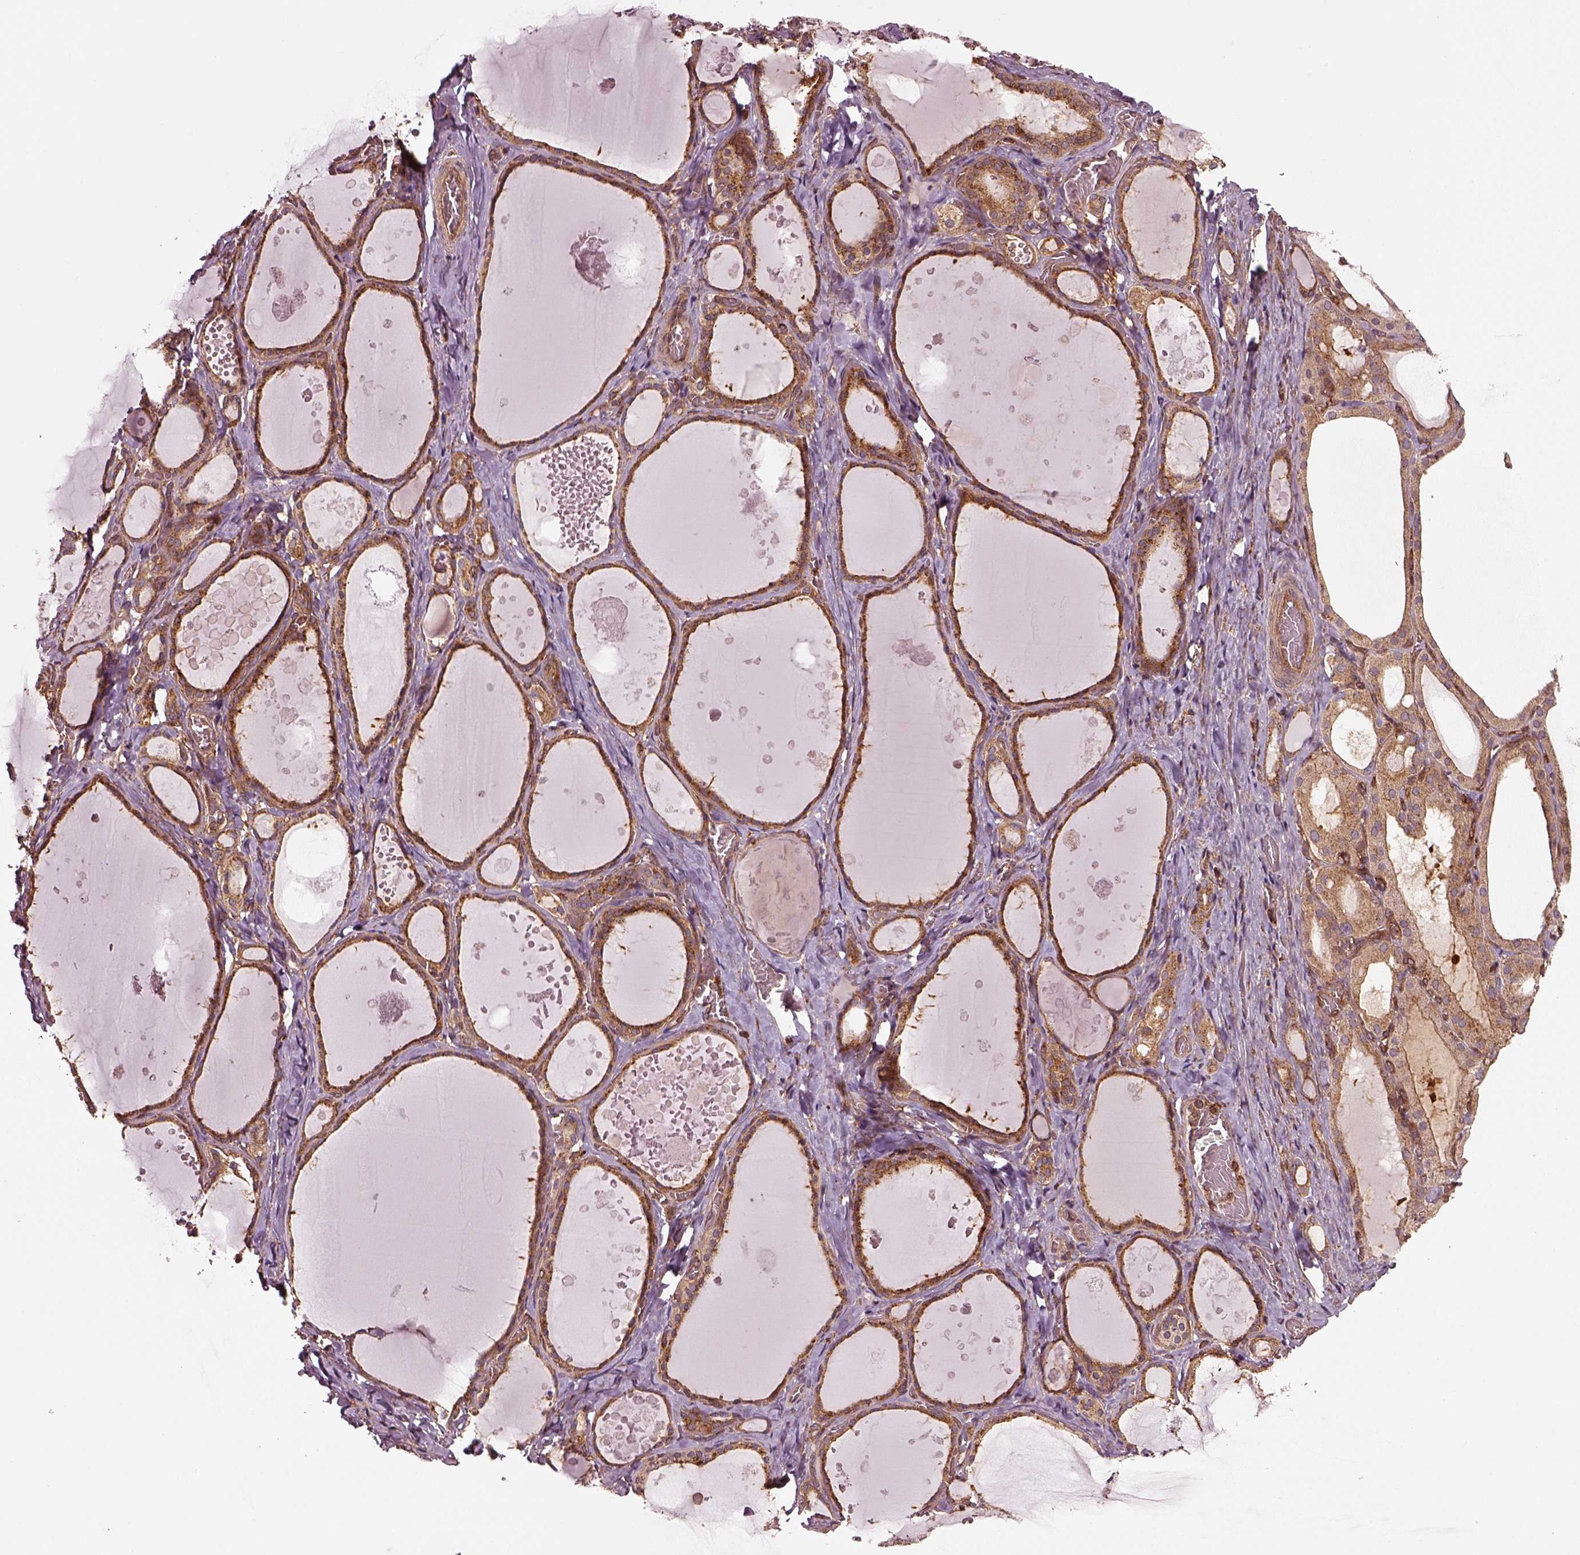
{"staining": {"intensity": "moderate", "quantity": "25%-75%", "location": "cytoplasmic/membranous"}, "tissue": "thyroid gland", "cell_type": "Glandular cells", "image_type": "normal", "snomed": [{"axis": "morphology", "description": "Normal tissue, NOS"}, {"axis": "topography", "description": "Thyroid gland"}], "caption": "The histopathology image demonstrates a brown stain indicating the presence of a protein in the cytoplasmic/membranous of glandular cells in thyroid gland. (brown staining indicates protein expression, while blue staining denotes nuclei).", "gene": "WASHC2A", "patient": {"sex": "female", "age": 56}}